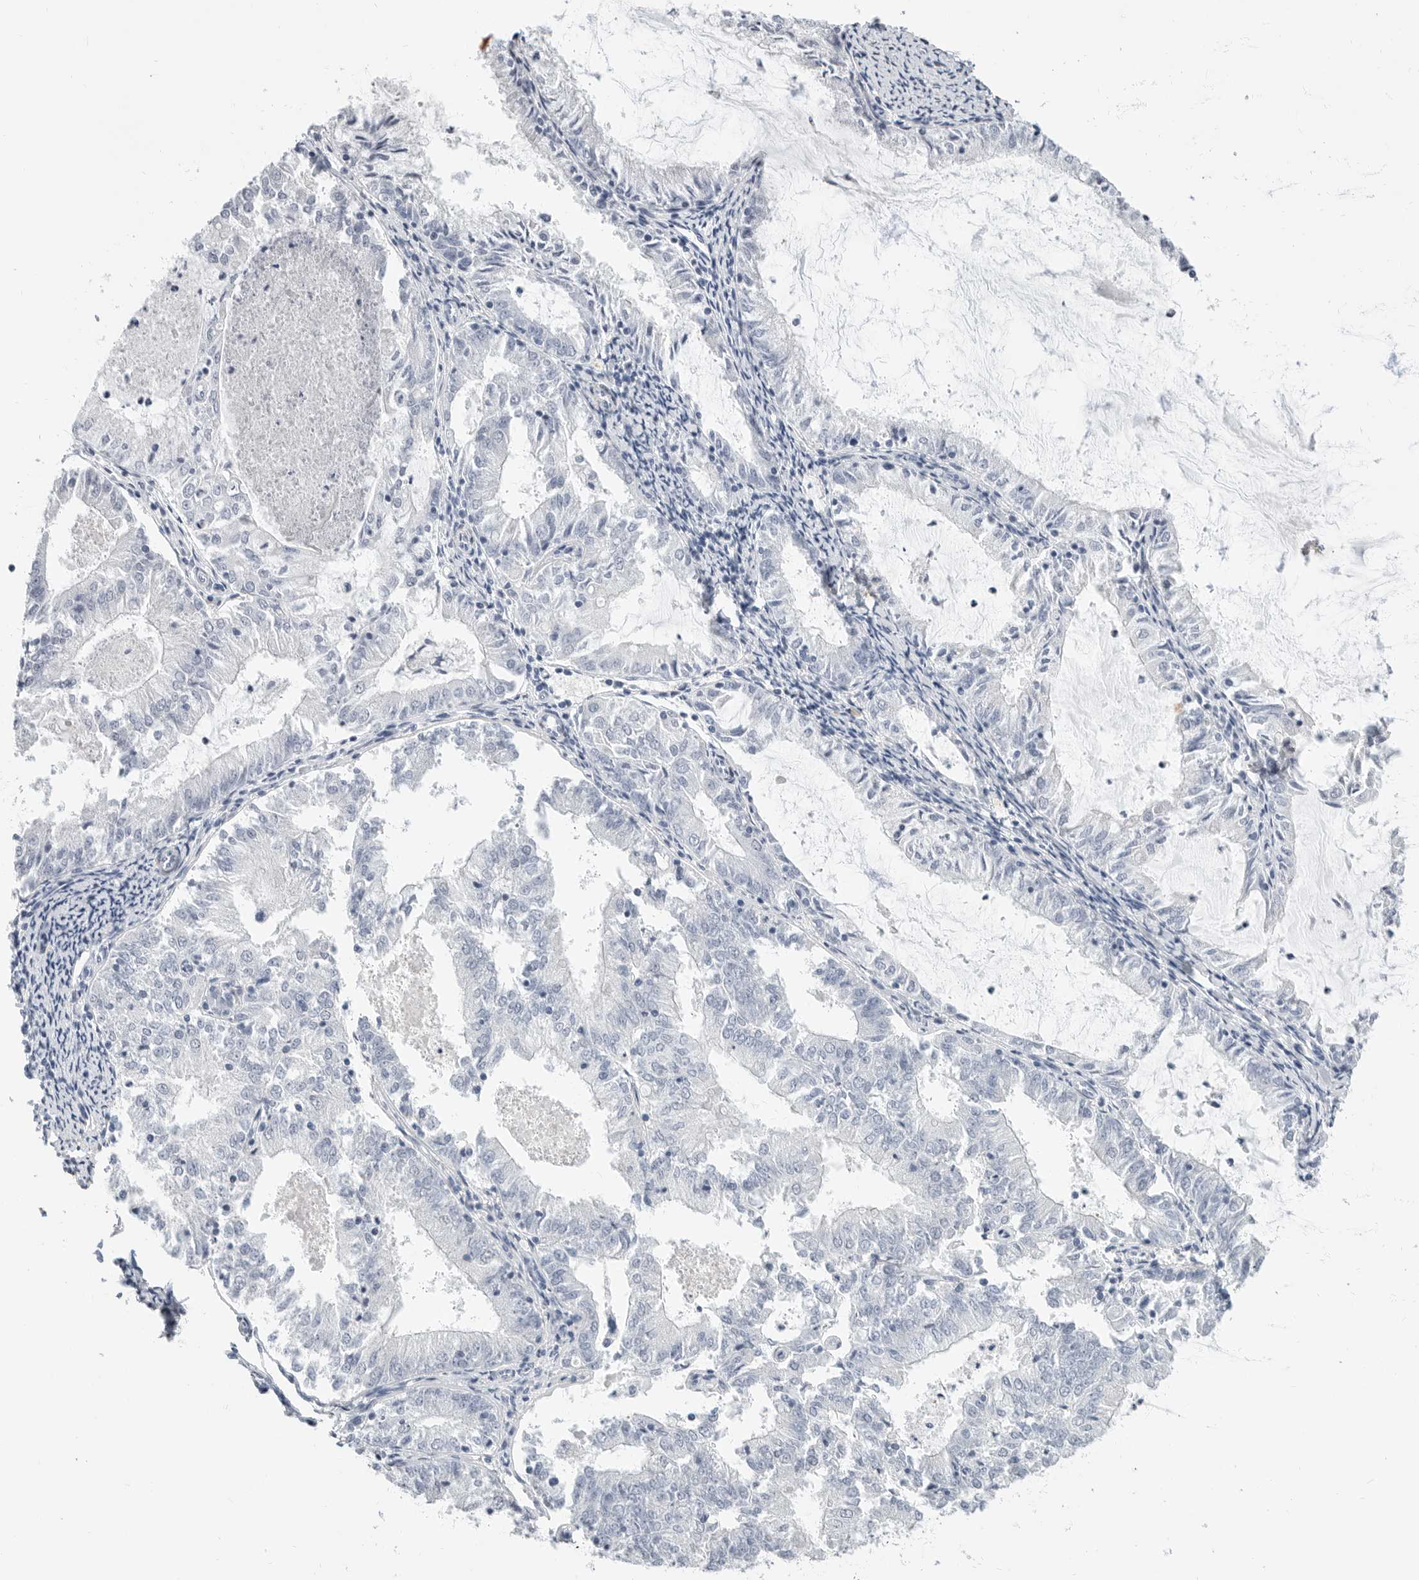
{"staining": {"intensity": "negative", "quantity": "none", "location": "none"}, "tissue": "endometrial cancer", "cell_type": "Tumor cells", "image_type": "cancer", "snomed": [{"axis": "morphology", "description": "Adenocarcinoma, NOS"}, {"axis": "topography", "description": "Endometrium"}], "caption": "The histopathology image exhibits no staining of tumor cells in adenocarcinoma (endometrial).", "gene": "PLN", "patient": {"sex": "female", "age": 57}}